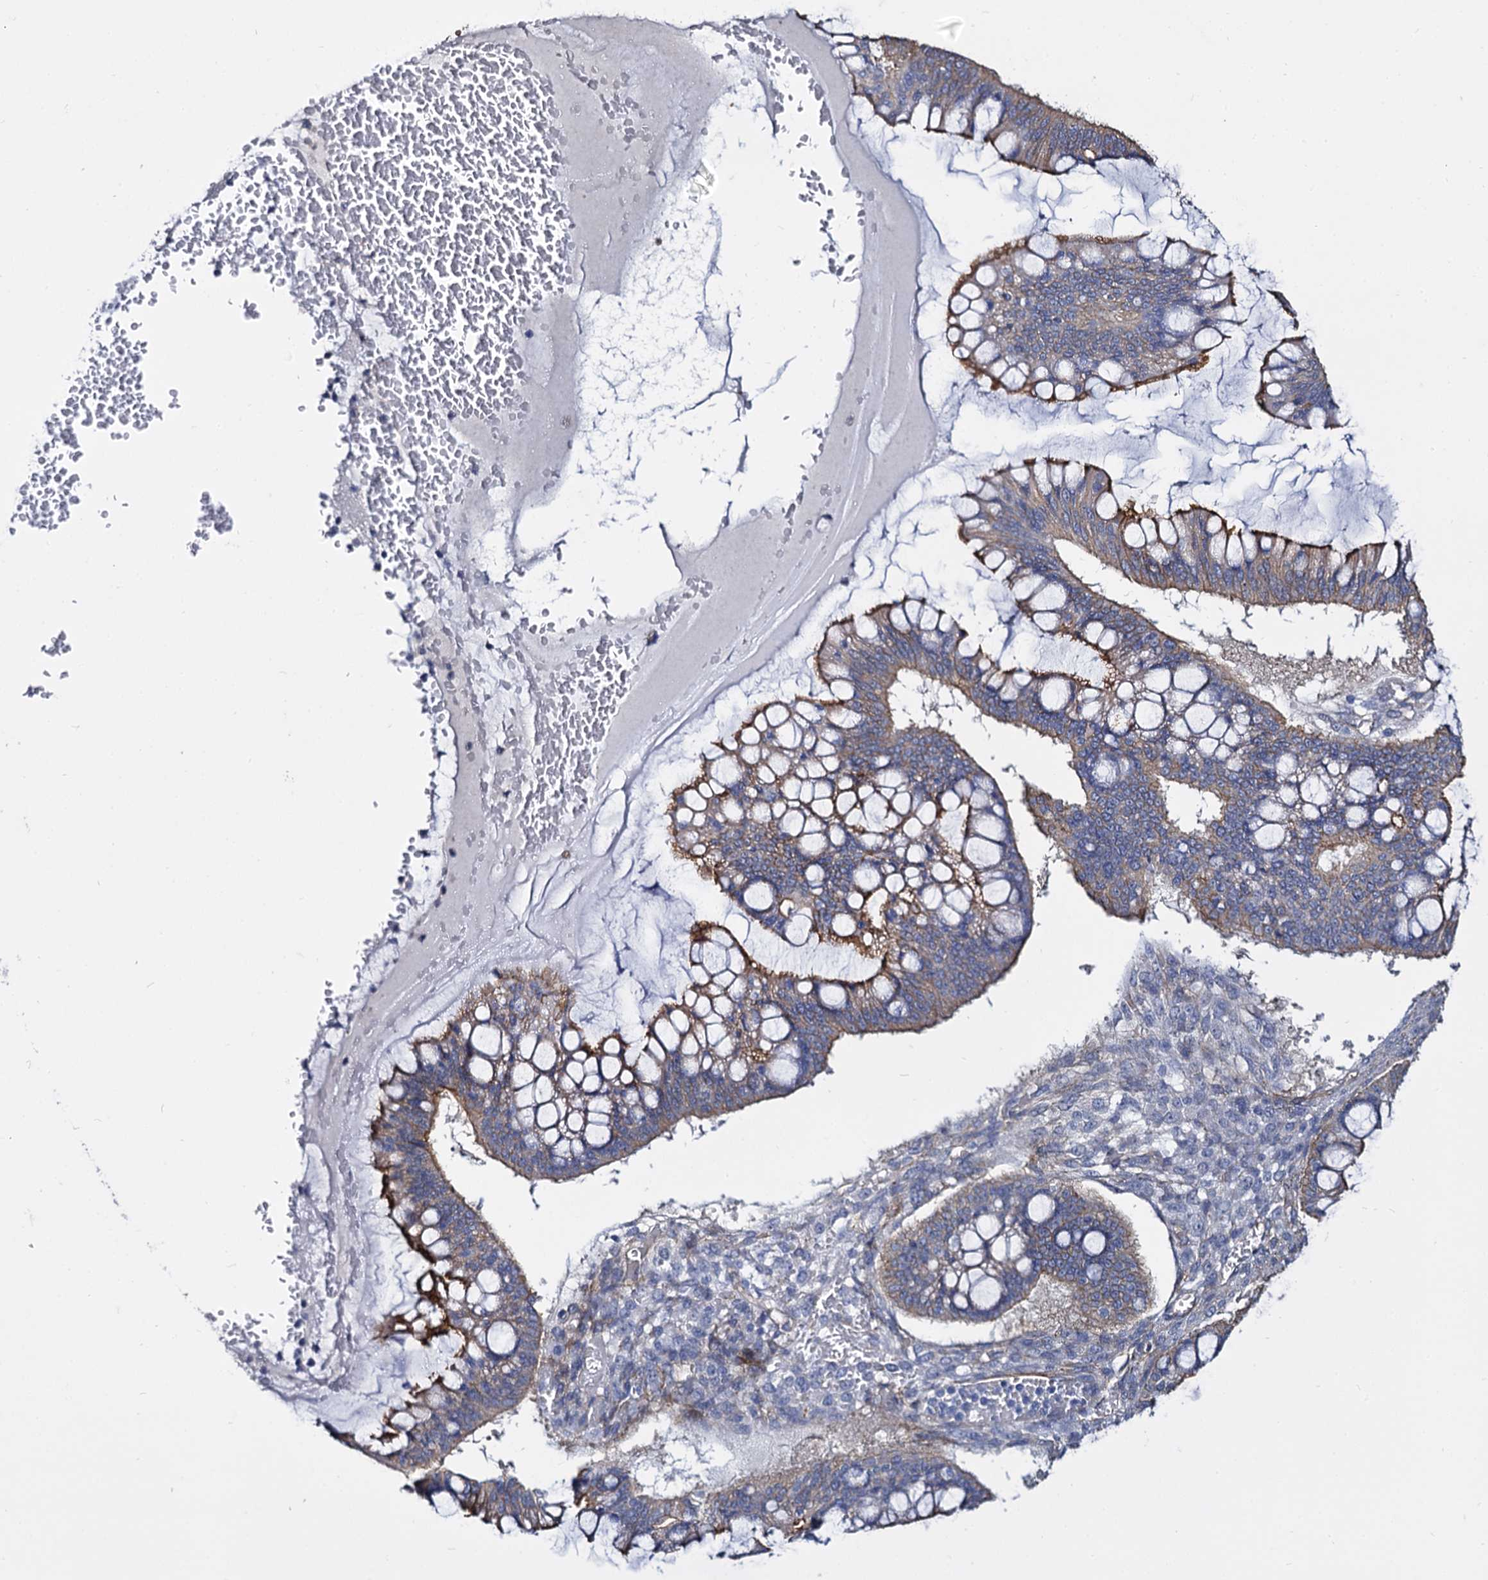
{"staining": {"intensity": "moderate", "quantity": "25%-75%", "location": "cytoplasmic/membranous"}, "tissue": "ovarian cancer", "cell_type": "Tumor cells", "image_type": "cancer", "snomed": [{"axis": "morphology", "description": "Cystadenocarcinoma, mucinous, NOS"}, {"axis": "topography", "description": "Ovary"}], "caption": "A brown stain highlights moderate cytoplasmic/membranous staining of a protein in human ovarian mucinous cystadenocarcinoma tumor cells. (IHC, brightfield microscopy, high magnification).", "gene": "CBFB", "patient": {"sex": "female", "age": 73}}